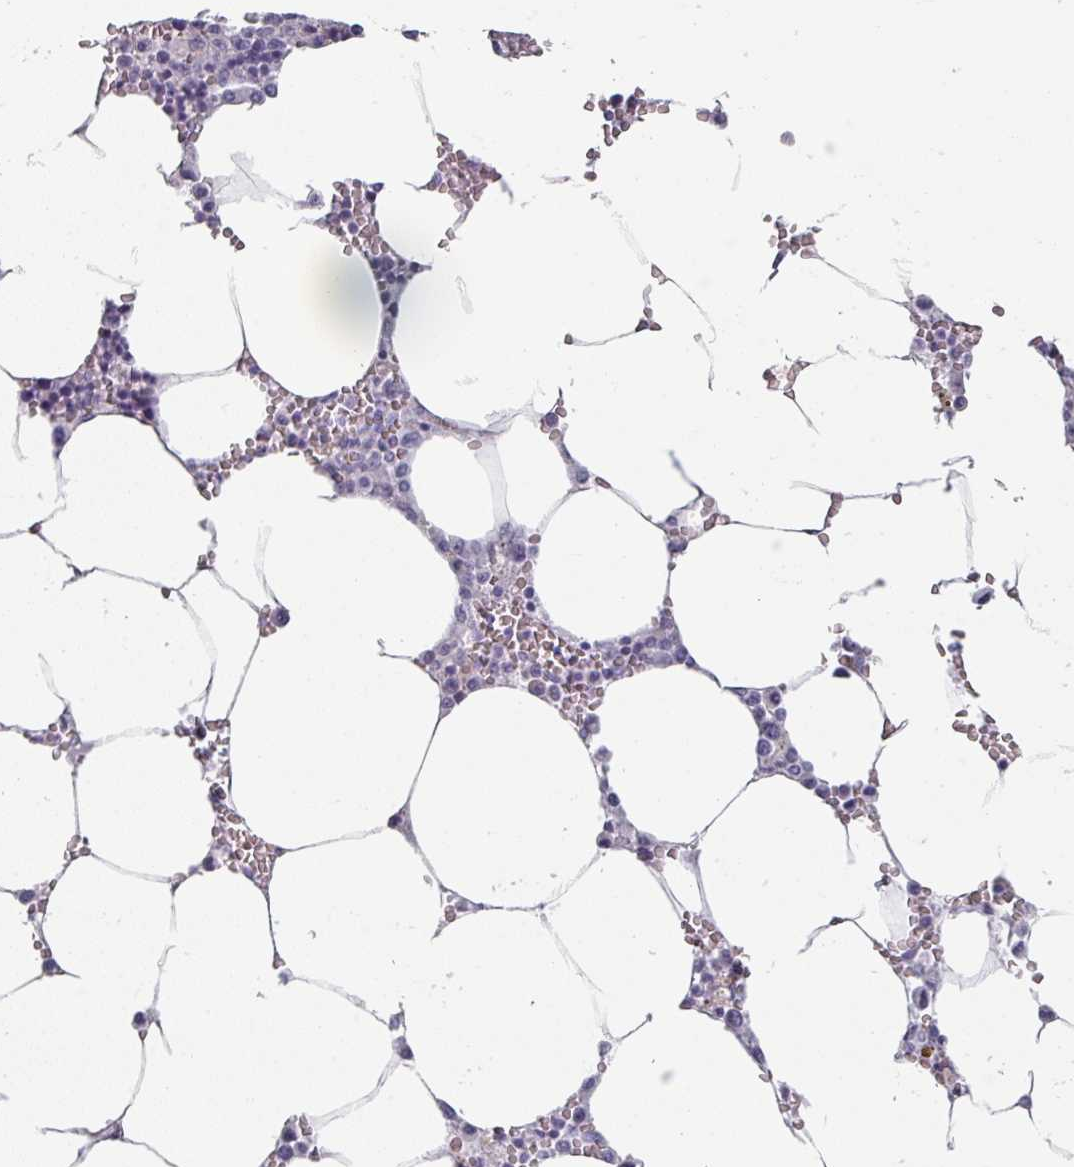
{"staining": {"intensity": "negative", "quantity": "none", "location": "none"}, "tissue": "bone marrow", "cell_type": "Hematopoietic cells", "image_type": "normal", "snomed": [{"axis": "morphology", "description": "Normal tissue, NOS"}, {"axis": "topography", "description": "Bone marrow"}], "caption": "Immunohistochemistry of normal bone marrow reveals no expression in hematopoietic cells. (DAB immunohistochemistry visualized using brightfield microscopy, high magnification).", "gene": "SLC35G2", "patient": {"sex": "male", "age": 70}}